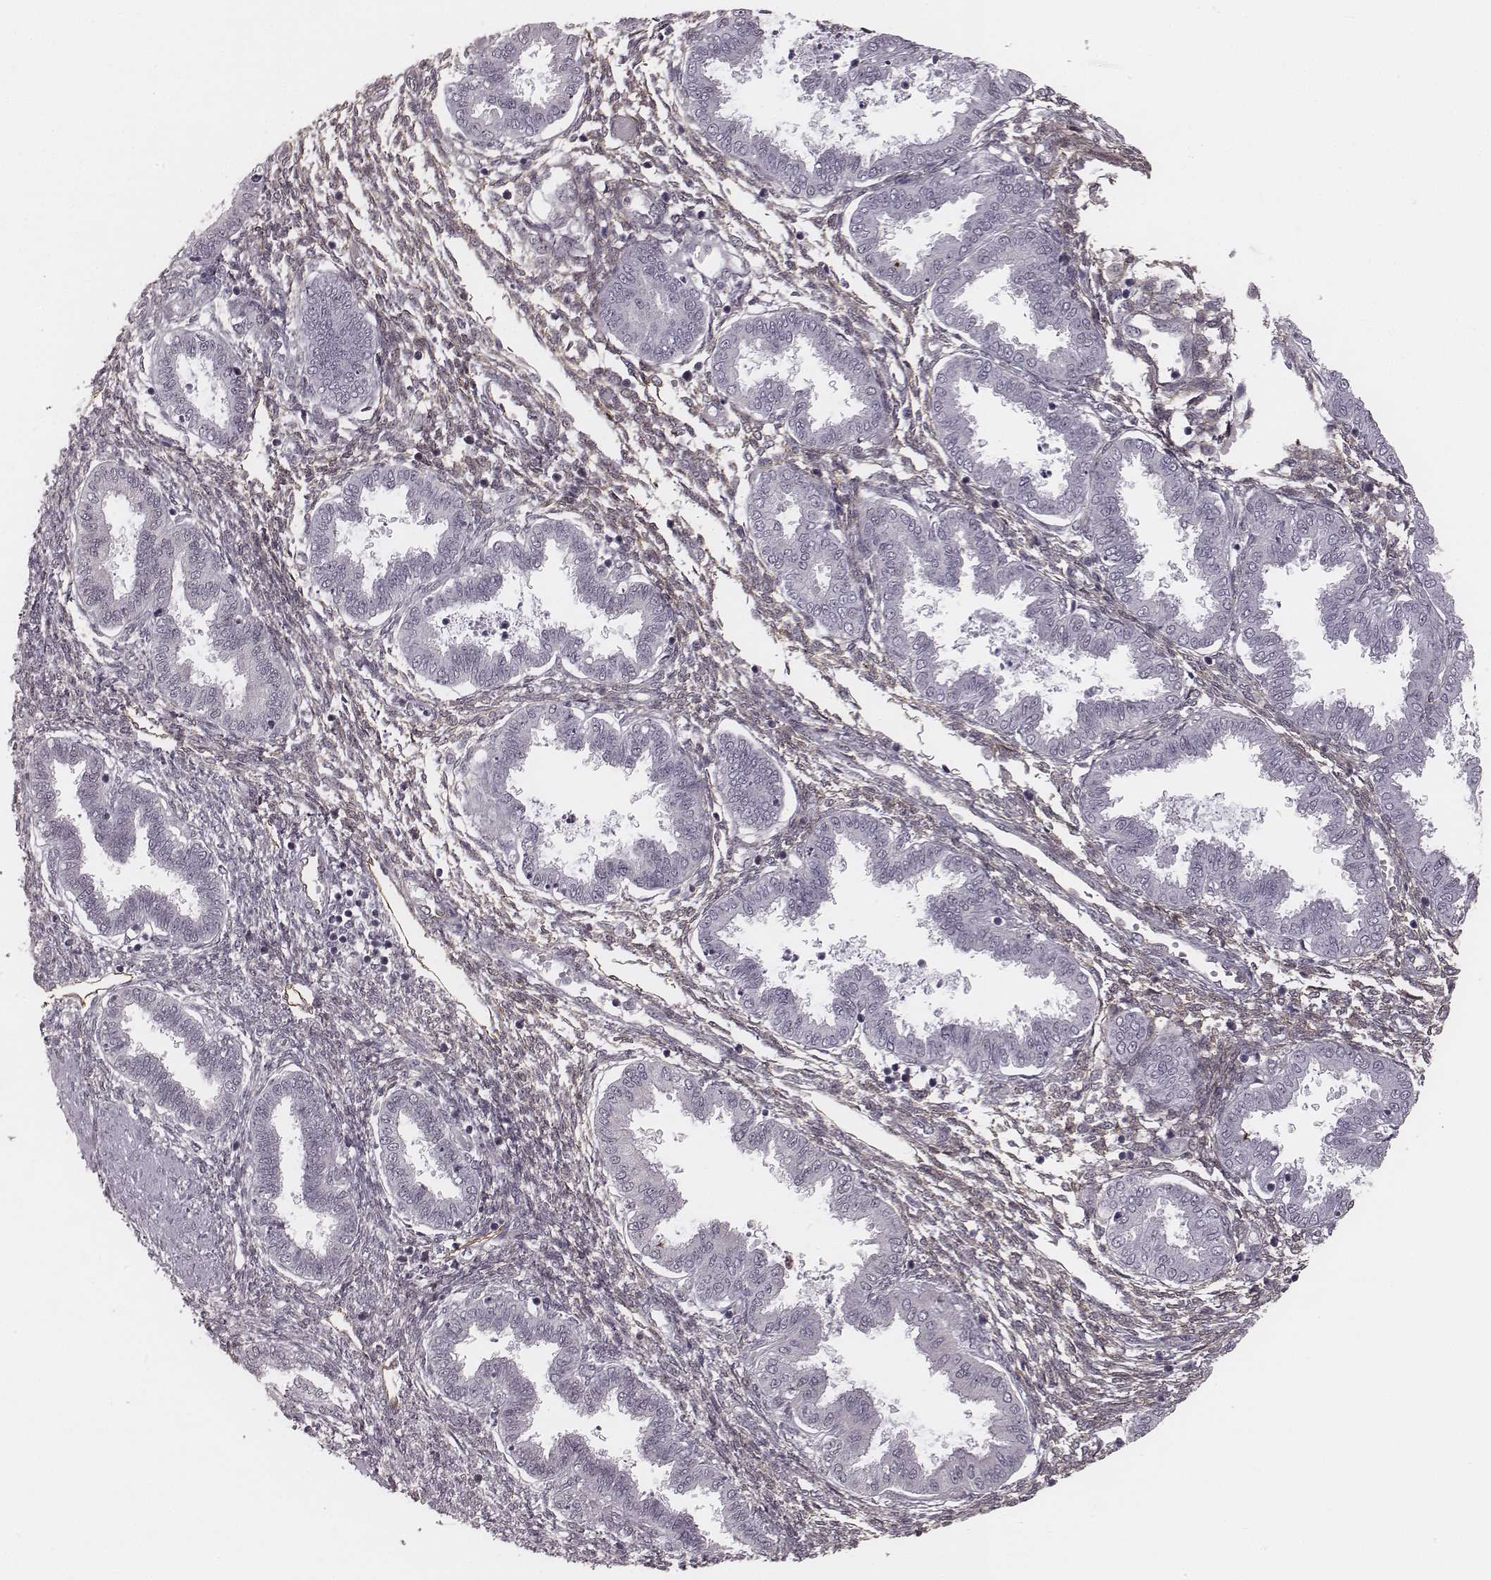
{"staining": {"intensity": "weak", "quantity": "<25%", "location": "cytoplasmic/membranous"}, "tissue": "endometrium", "cell_type": "Cells in endometrial stroma", "image_type": "normal", "snomed": [{"axis": "morphology", "description": "Normal tissue, NOS"}, {"axis": "topography", "description": "Endometrium"}], "caption": "Cells in endometrial stroma show no significant protein expression in normal endometrium.", "gene": "RPGRIP1", "patient": {"sex": "female", "age": 33}}